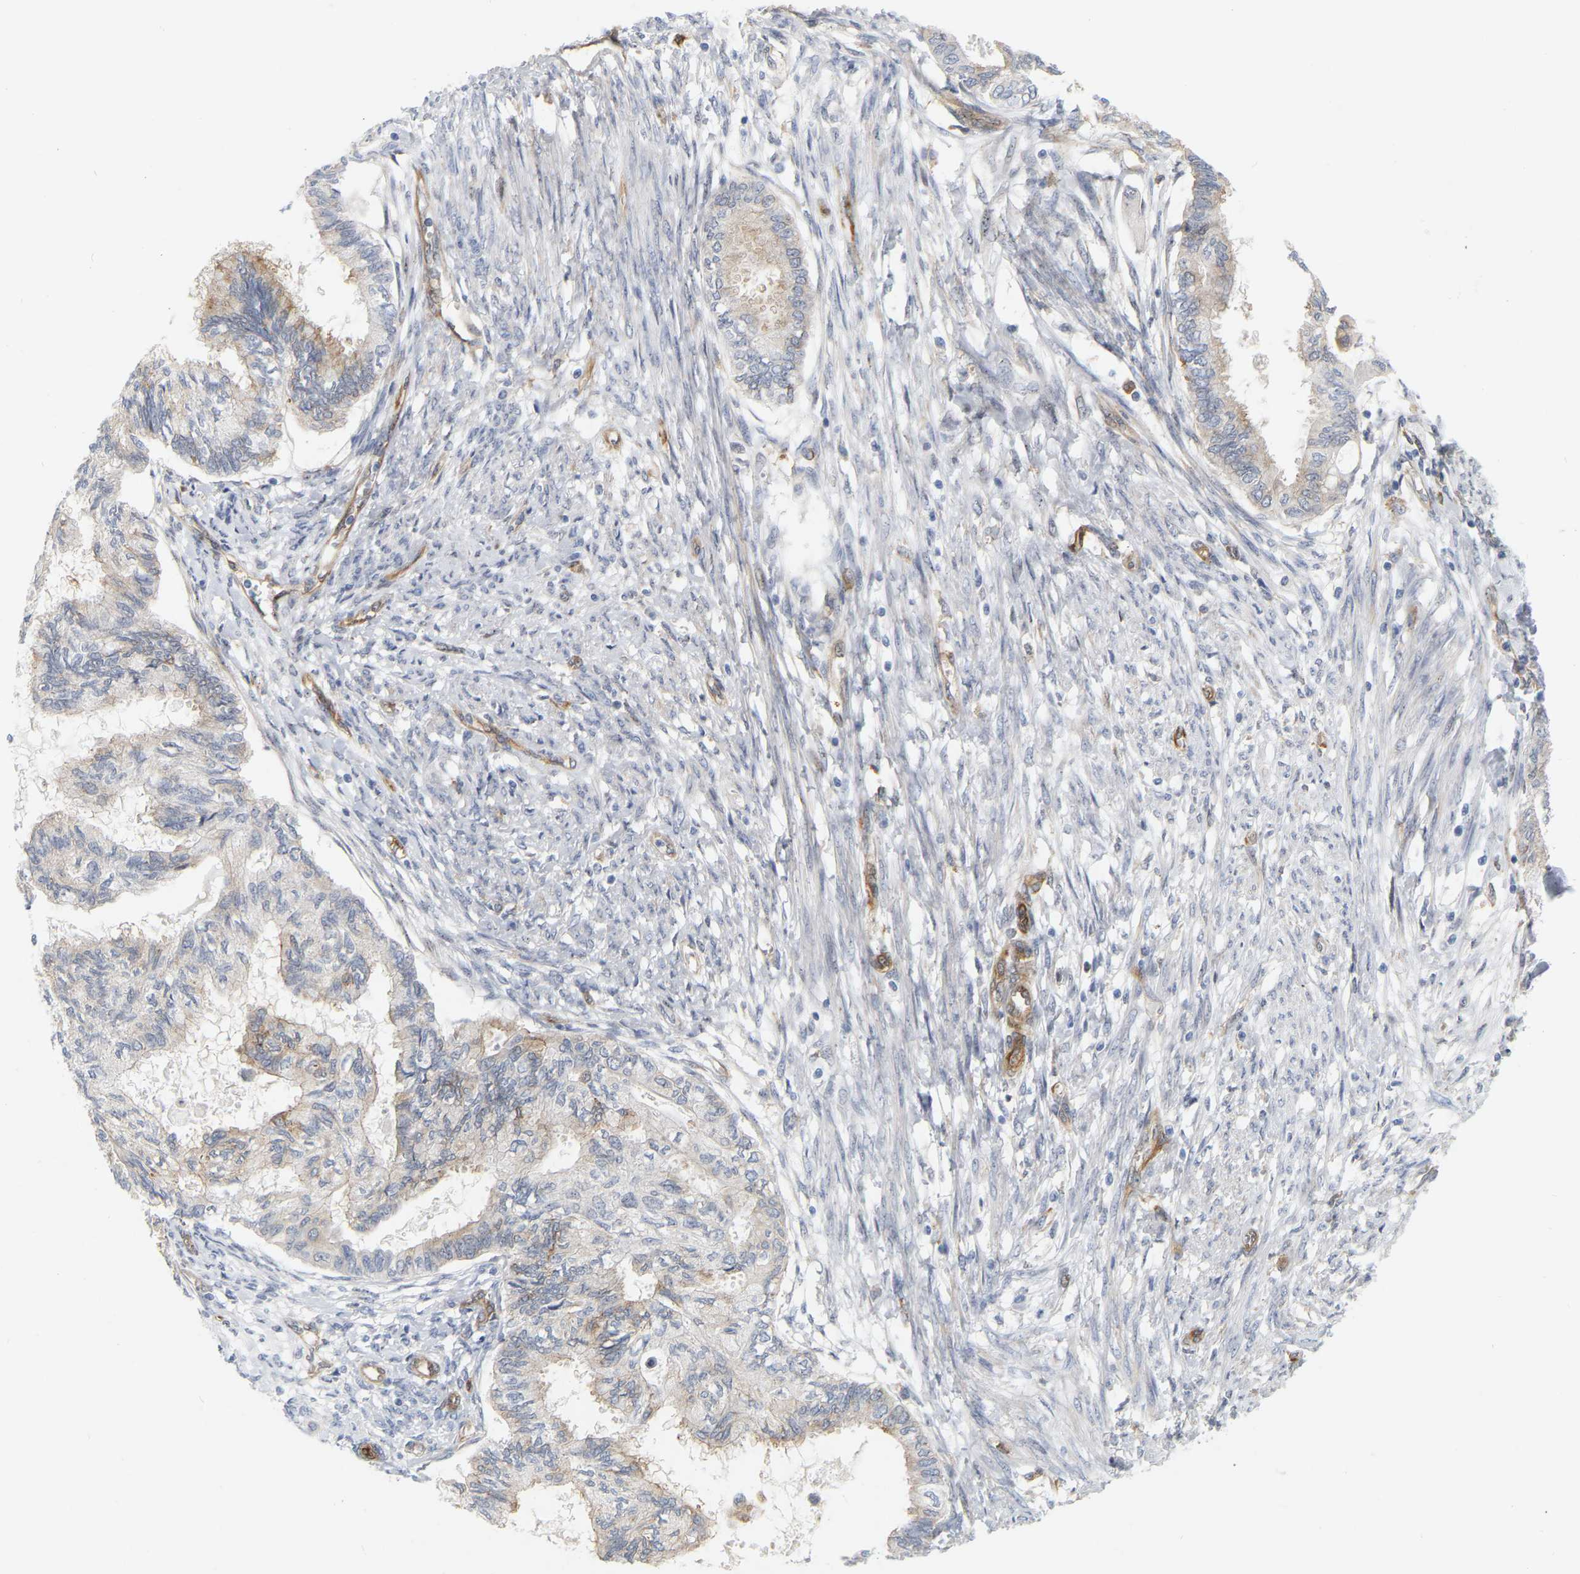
{"staining": {"intensity": "weak", "quantity": "25%-75%", "location": "cytoplasmic/membranous"}, "tissue": "cervical cancer", "cell_type": "Tumor cells", "image_type": "cancer", "snomed": [{"axis": "morphology", "description": "Normal tissue, NOS"}, {"axis": "morphology", "description": "Adenocarcinoma, NOS"}, {"axis": "topography", "description": "Cervix"}, {"axis": "topography", "description": "Endometrium"}], "caption": "Human adenocarcinoma (cervical) stained with a protein marker shows weak staining in tumor cells.", "gene": "RAPH1", "patient": {"sex": "female", "age": 86}}